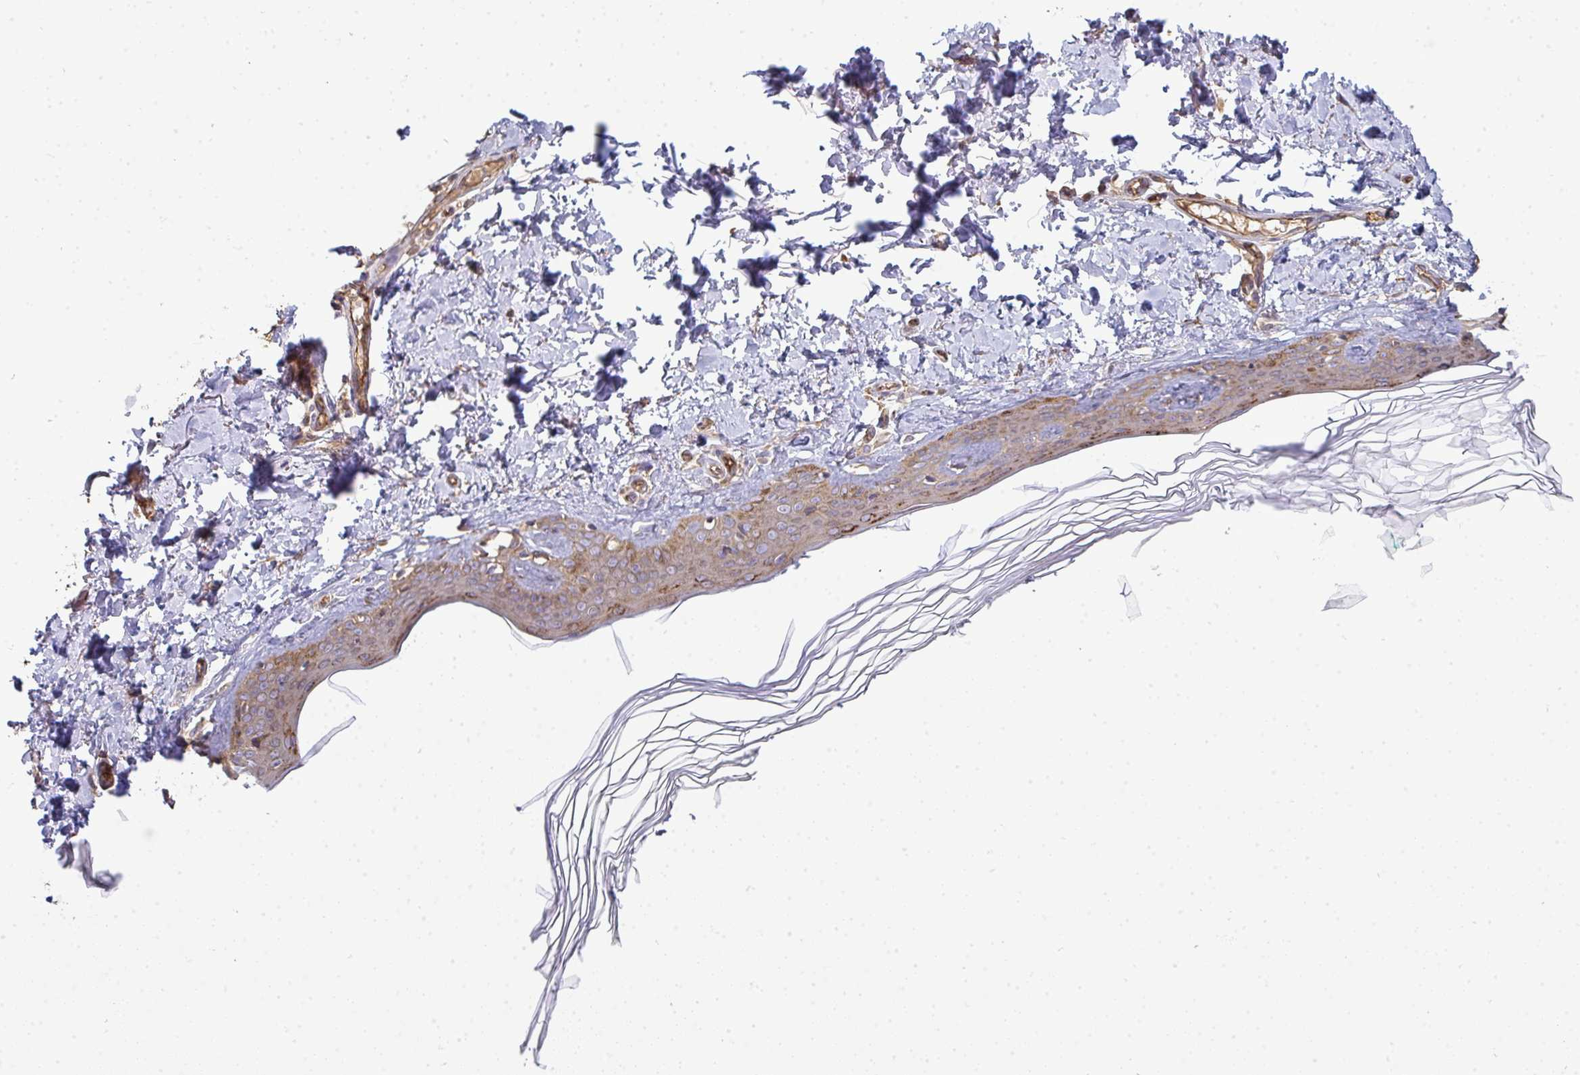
{"staining": {"intensity": "moderate", "quantity": ">75%", "location": "cytoplasmic/membranous"}, "tissue": "skin", "cell_type": "Fibroblasts", "image_type": "normal", "snomed": [{"axis": "morphology", "description": "Normal tissue, NOS"}, {"axis": "topography", "description": "Skin"}, {"axis": "topography", "description": "Peripheral nerve tissue"}], "caption": "This photomicrograph reveals immunohistochemistry staining of benign human skin, with medium moderate cytoplasmic/membranous positivity in approximately >75% of fibroblasts.", "gene": "B4GALT6", "patient": {"sex": "female", "age": 45}}